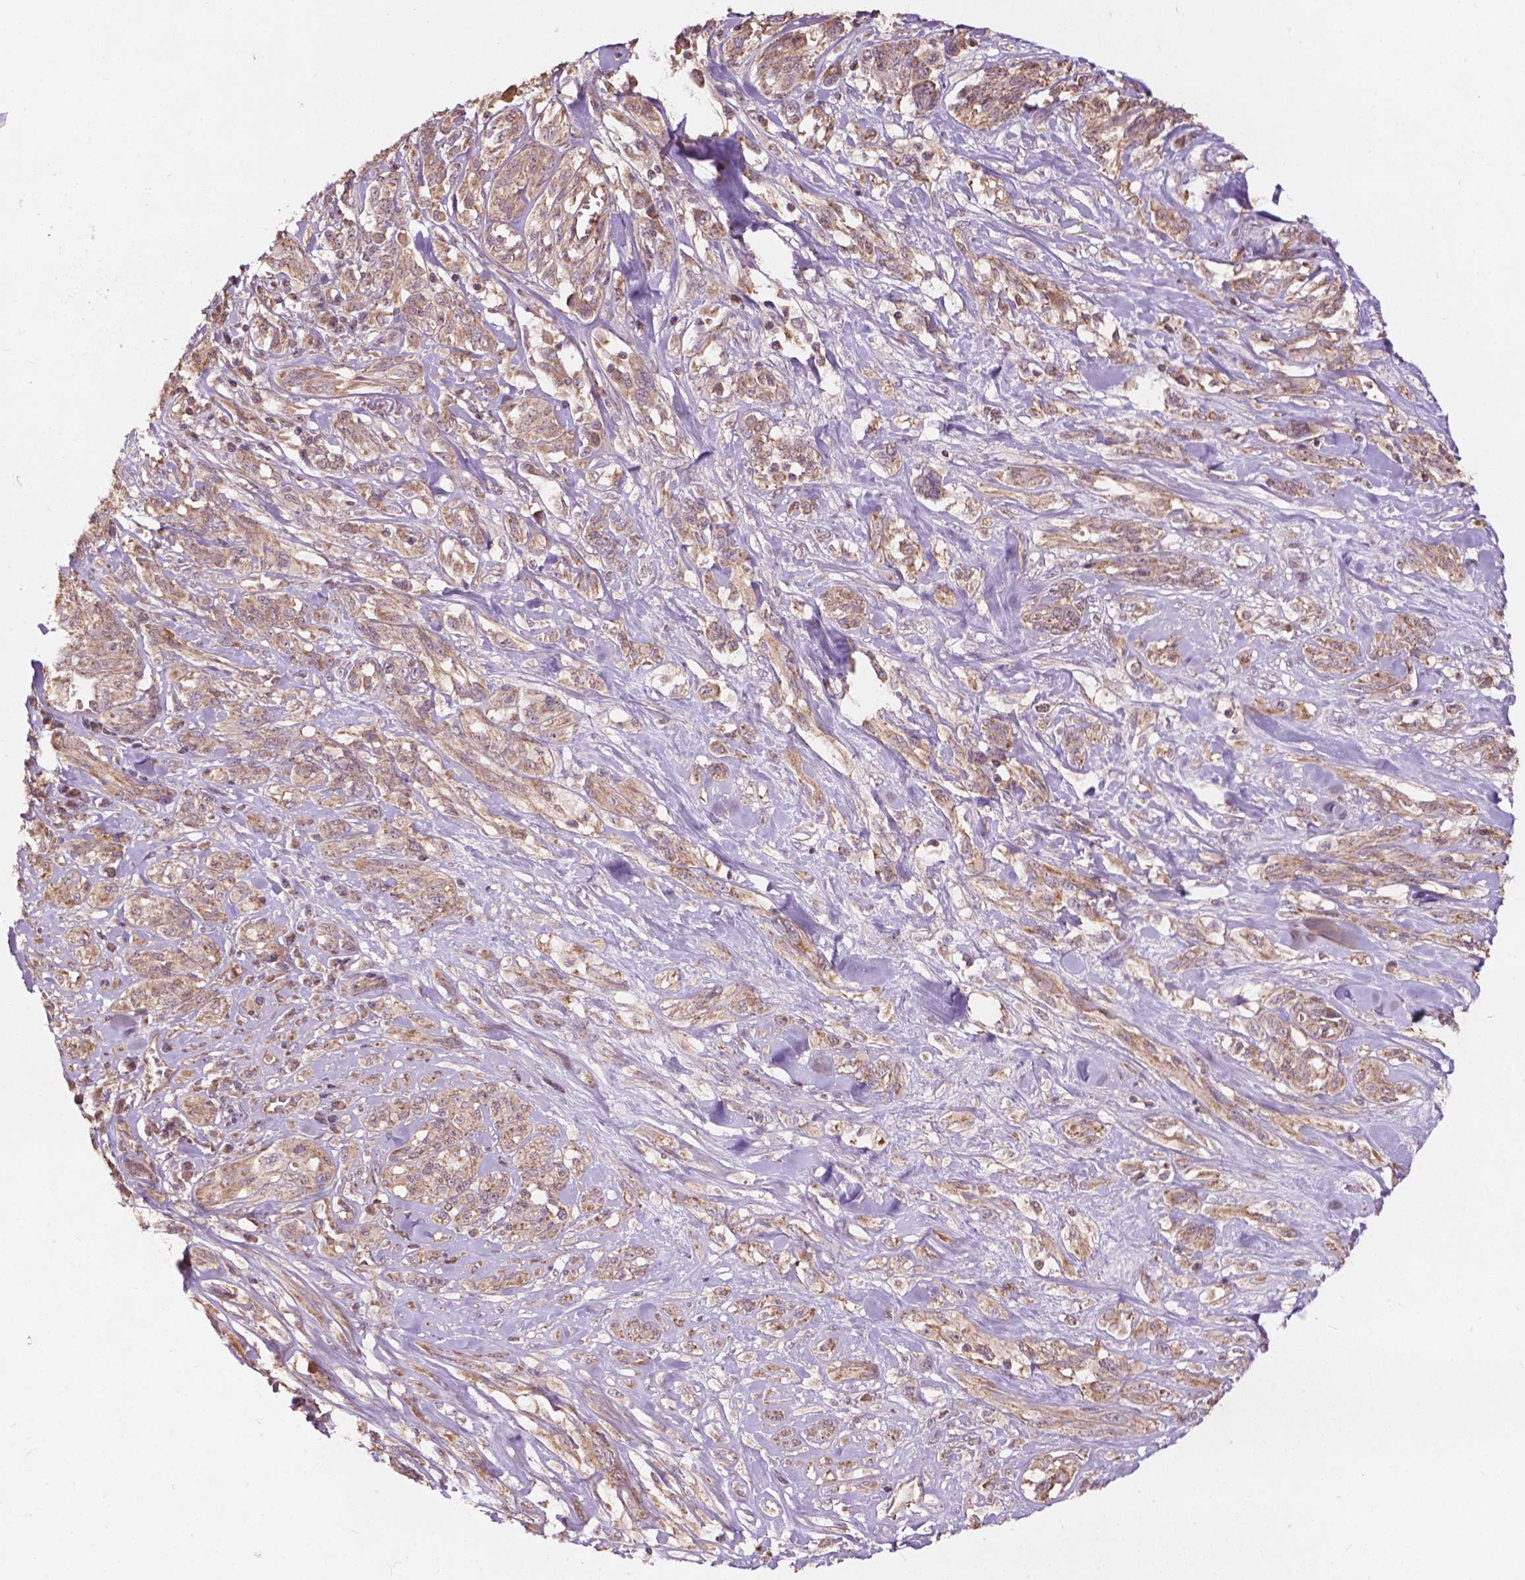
{"staining": {"intensity": "weak", "quantity": ">75%", "location": "cytoplasmic/membranous"}, "tissue": "melanoma", "cell_type": "Tumor cells", "image_type": "cancer", "snomed": [{"axis": "morphology", "description": "Malignant melanoma, NOS"}, {"axis": "topography", "description": "Skin"}], "caption": "There is low levels of weak cytoplasmic/membranous positivity in tumor cells of melanoma, as demonstrated by immunohistochemical staining (brown color).", "gene": "CDC42BPA", "patient": {"sex": "female", "age": 91}}